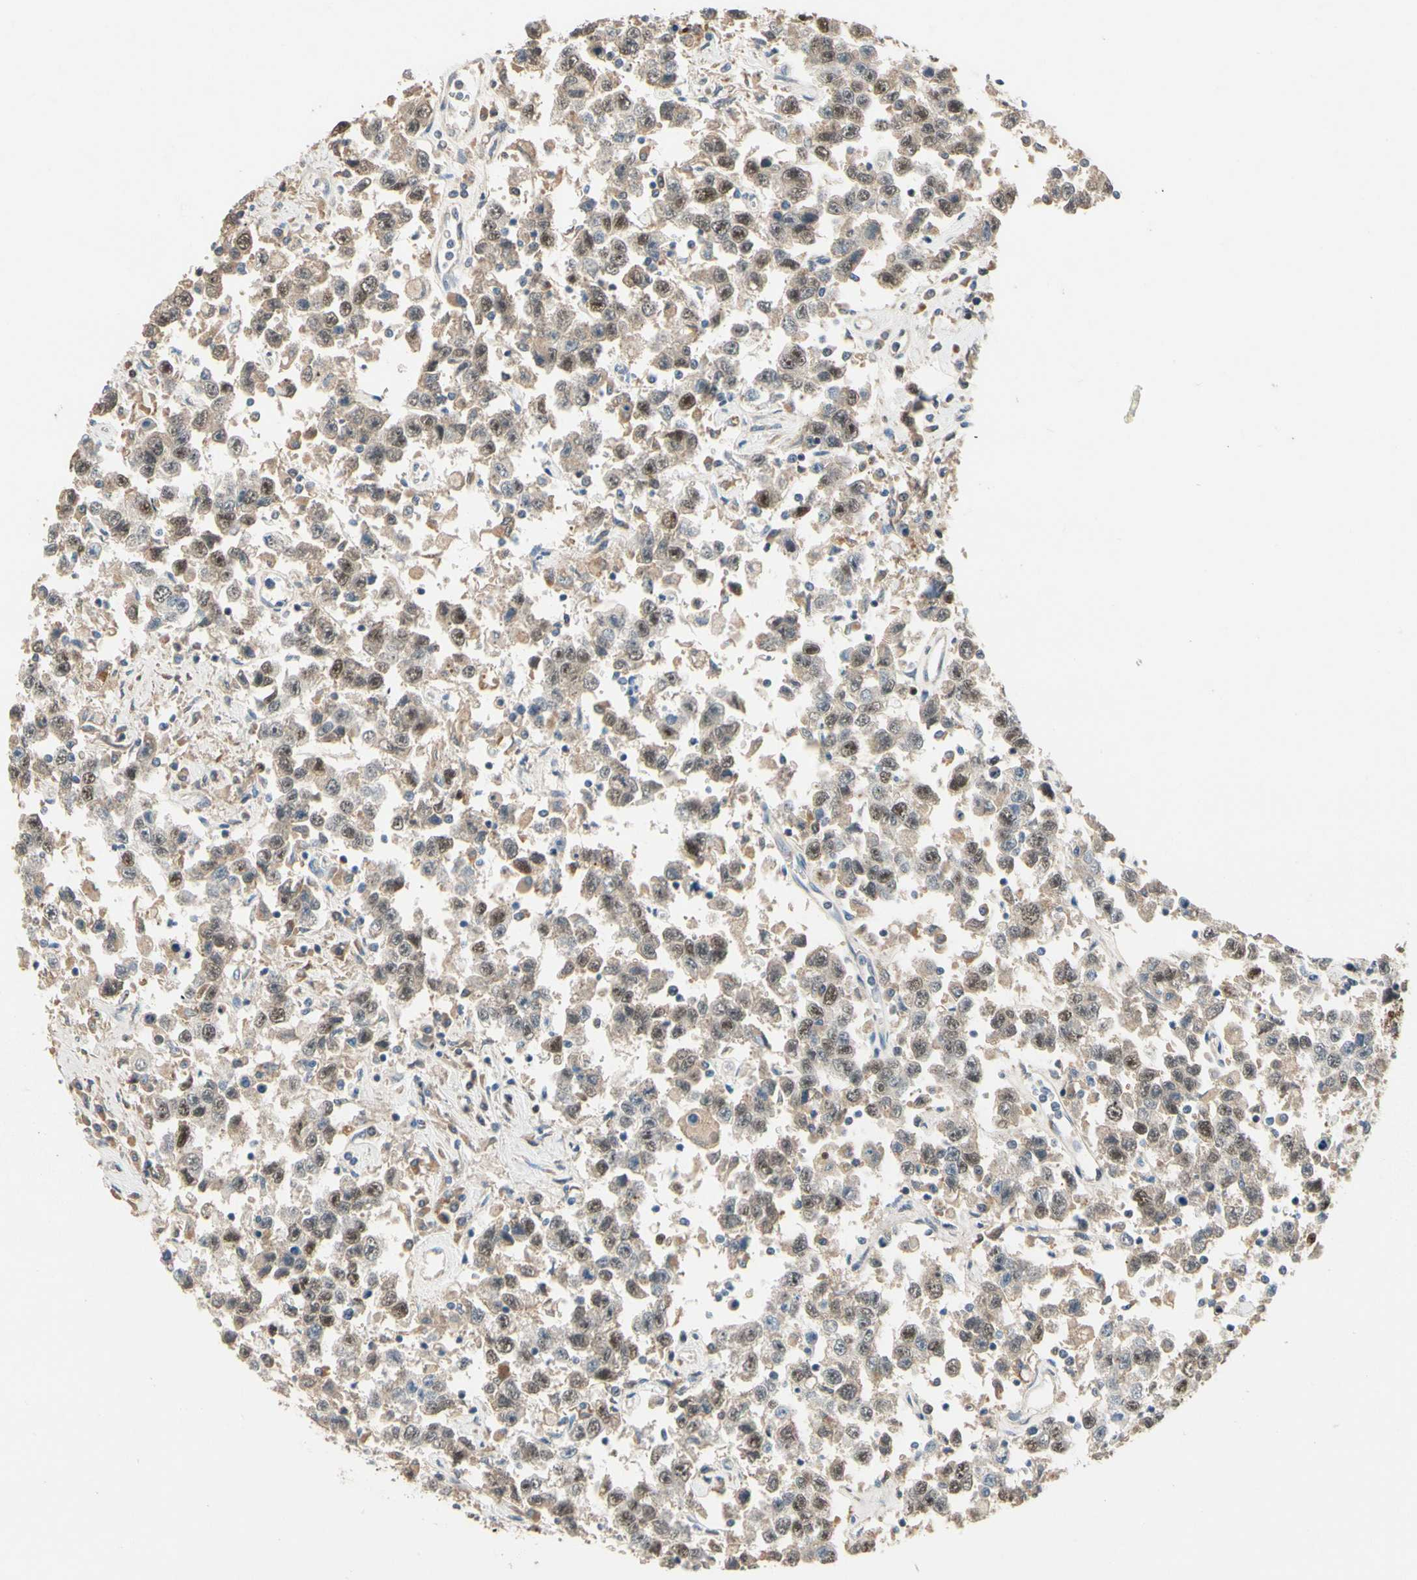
{"staining": {"intensity": "weak", "quantity": ">75%", "location": "nuclear"}, "tissue": "testis cancer", "cell_type": "Tumor cells", "image_type": "cancer", "snomed": [{"axis": "morphology", "description": "Seminoma, NOS"}, {"axis": "topography", "description": "Testis"}], "caption": "Testis cancer was stained to show a protein in brown. There is low levels of weak nuclear expression in approximately >75% of tumor cells. (brown staining indicates protein expression, while blue staining denotes nuclei).", "gene": "ZKSCAN4", "patient": {"sex": "male", "age": 41}}